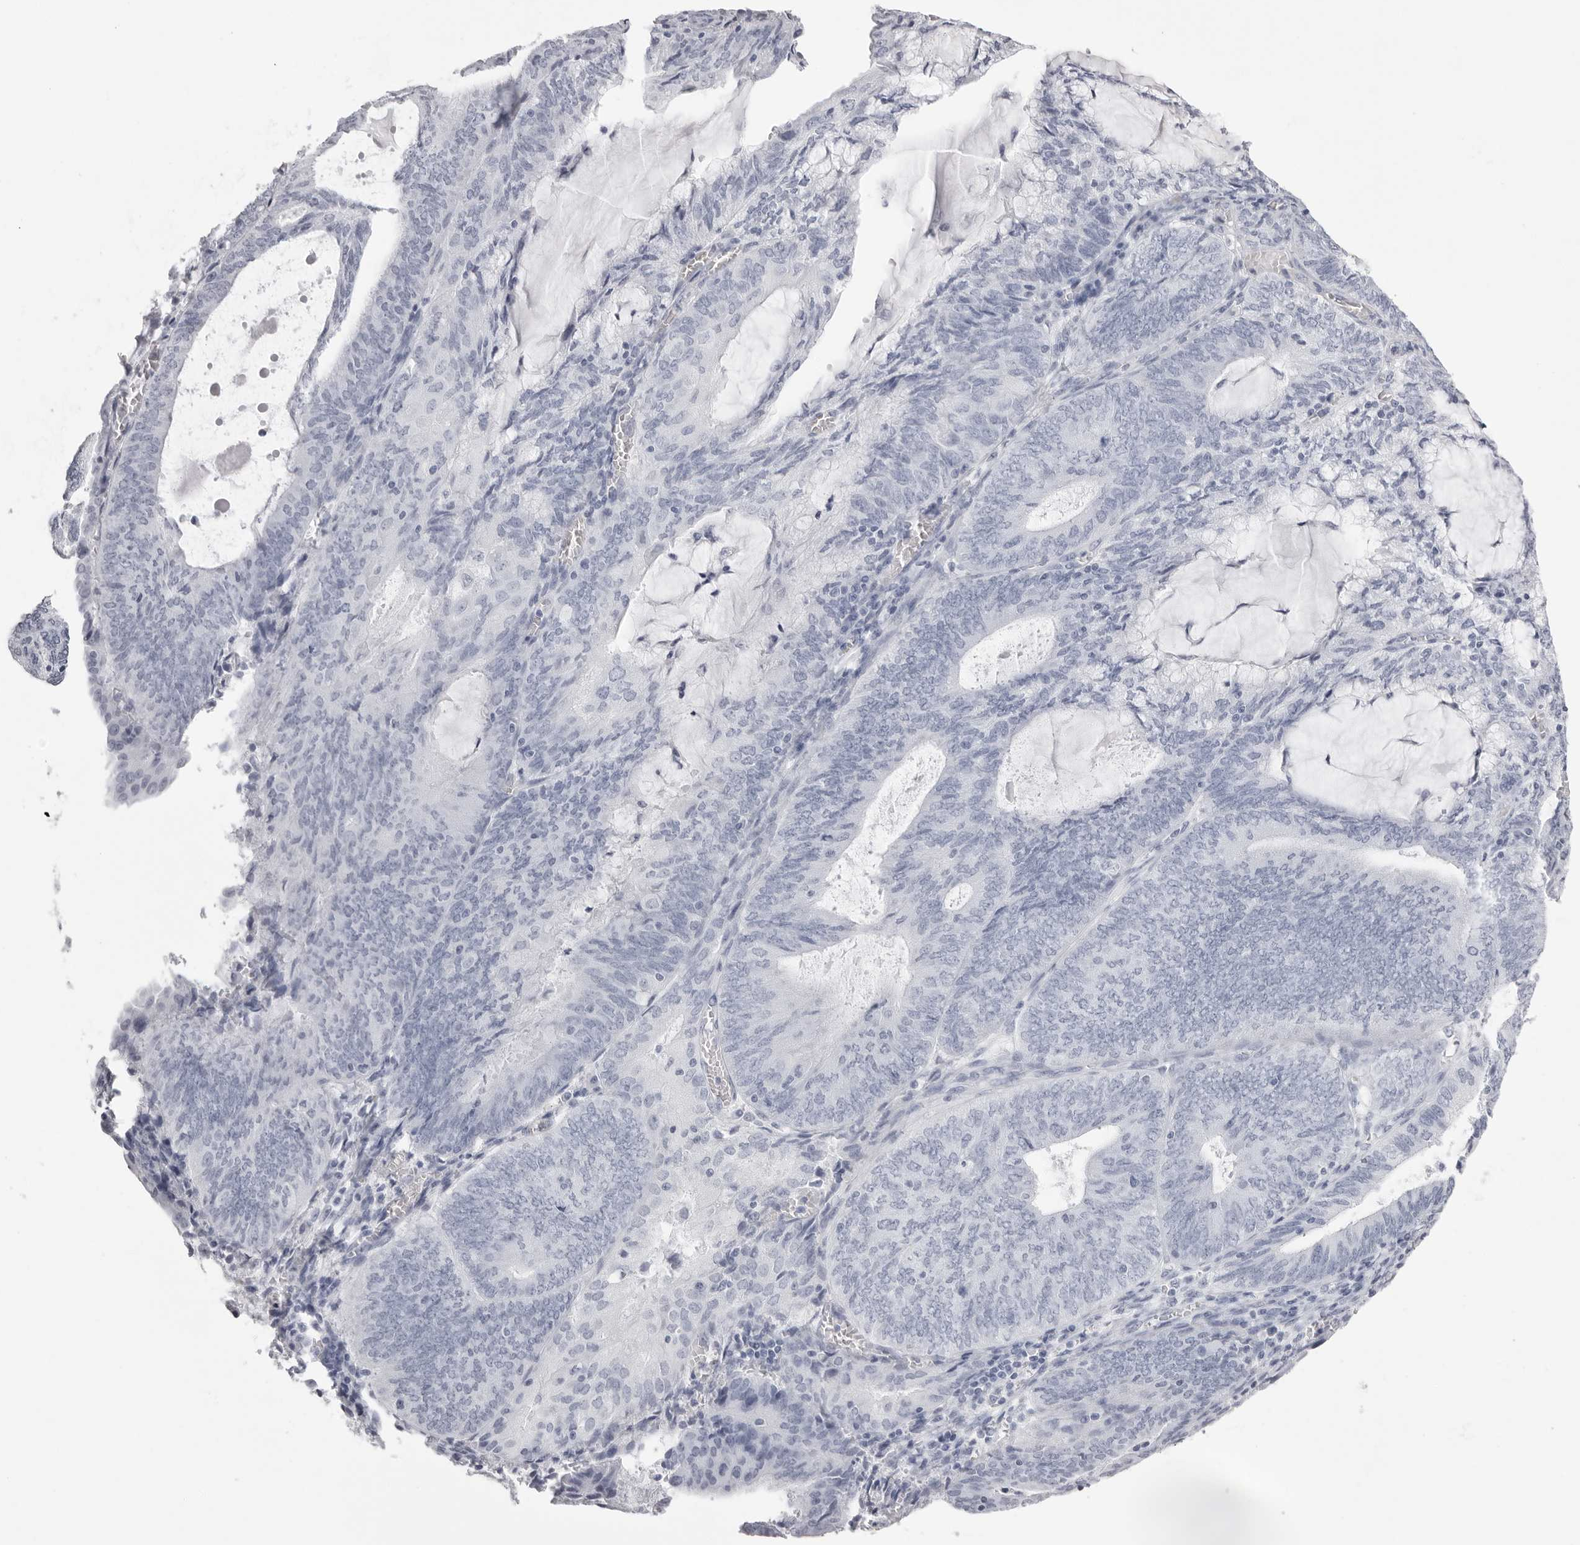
{"staining": {"intensity": "negative", "quantity": "none", "location": "none"}, "tissue": "endometrial cancer", "cell_type": "Tumor cells", "image_type": "cancer", "snomed": [{"axis": "morphology", "description": "Adenocarcinoma, NOS"}, {"axis": "topography", "description": "Endometrium"}], "caption": "There is no significant staining in tumor cells of endometrial cancer. The staining is performed using DAB (3,3'-diaminobenzidine) brown chromogen with nuclei counter-stained in using hematoxylin.", "gene": "RHO", "patient": {"sex": "female", "age": 81}}